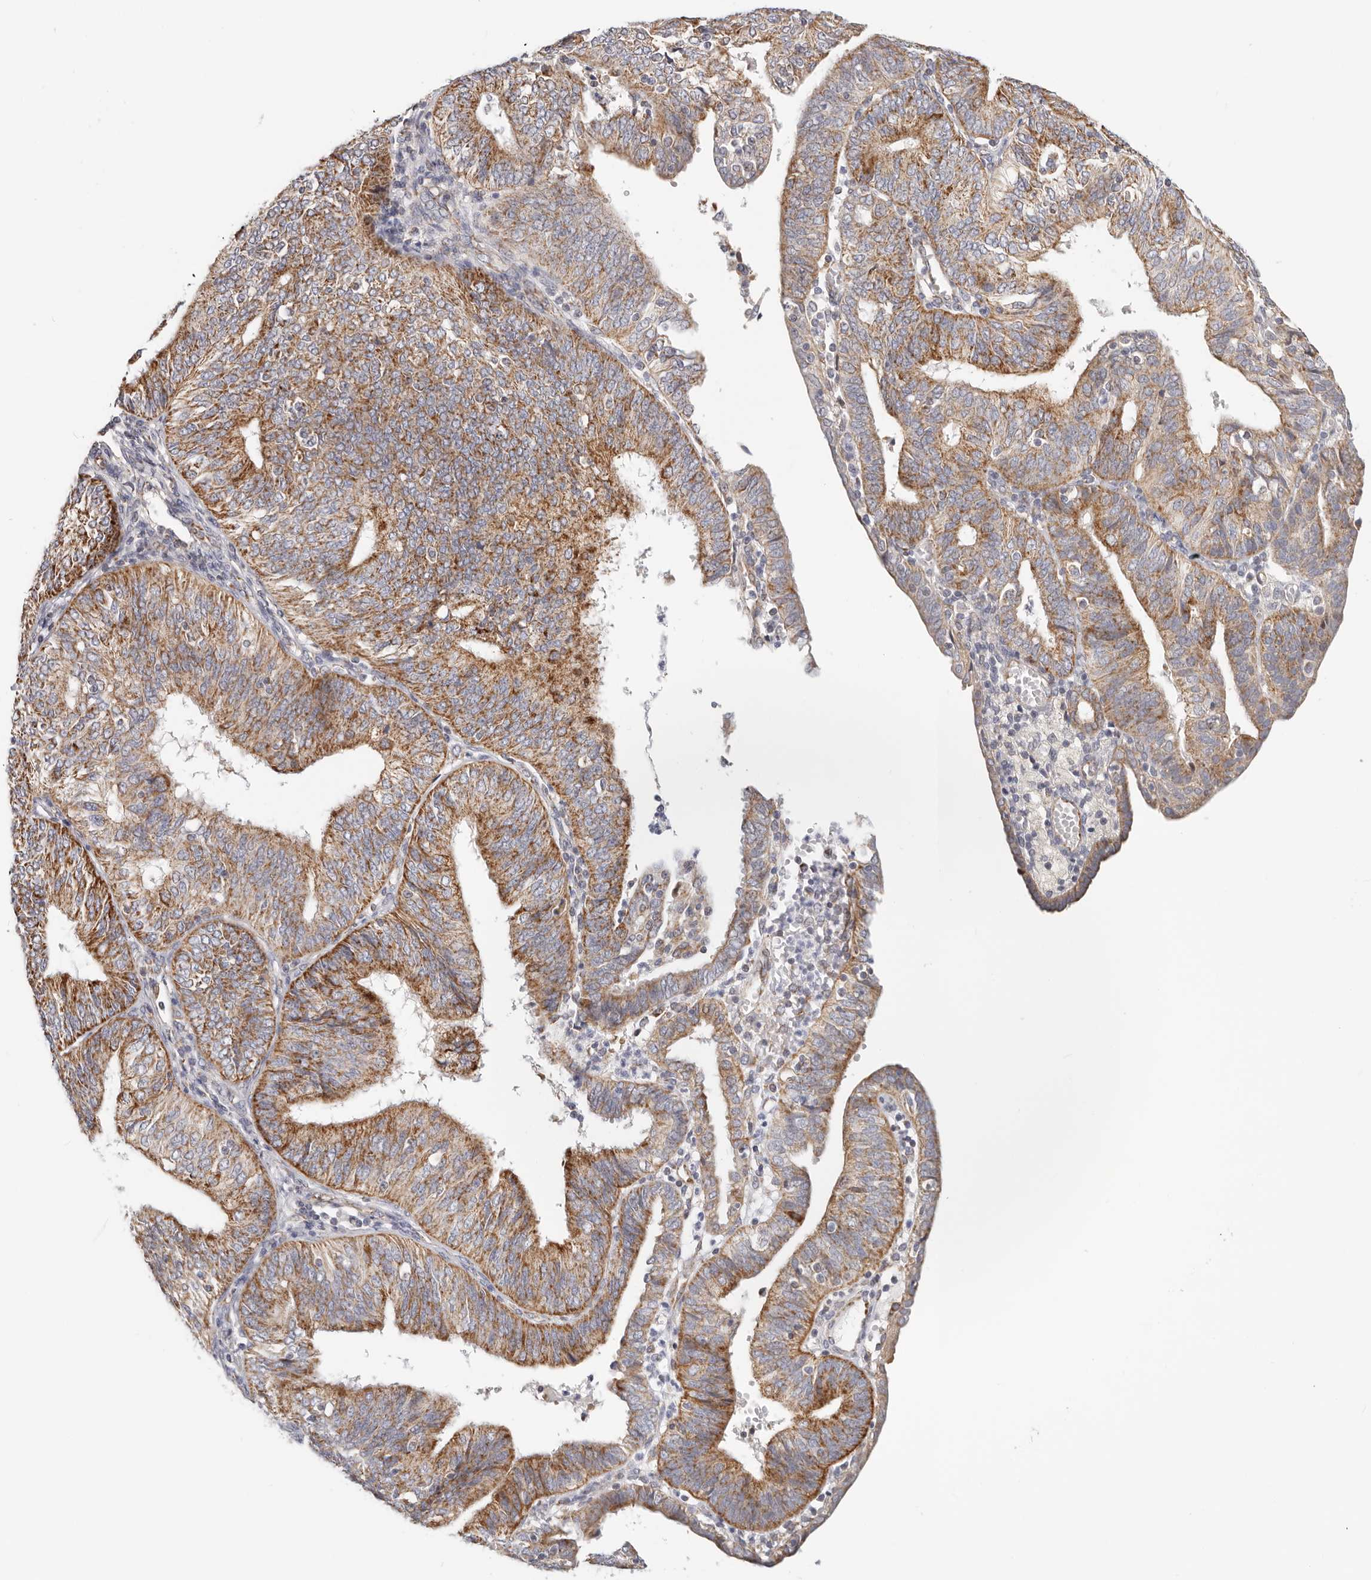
{"staining": {"intensity": "strong", "quantity": "25%-75%", "location": "cytoplasmic/membranous"}, "tissue": "endometrial cancer", "cell_type": "Tumor cells", "image_type": "cancer", "snomed": [{"axis": "morphology", "description": "Adenocarcinoma, NOS"}, {"axis": "topography", "description": "Endometrium"}], "caption": "Immunohistochemistry micrograph of neoplastic tissue: adenocarcinoma (endometrial) stained using IHC demonstrates high levels of strong protein expression localized specifically in the cytoplasmic/membranous of tumor cells, appearing as a cytoplasmic/membranous brown color.", "gene": "AFDN", "patient": {"sex": "female", "age": 58}}